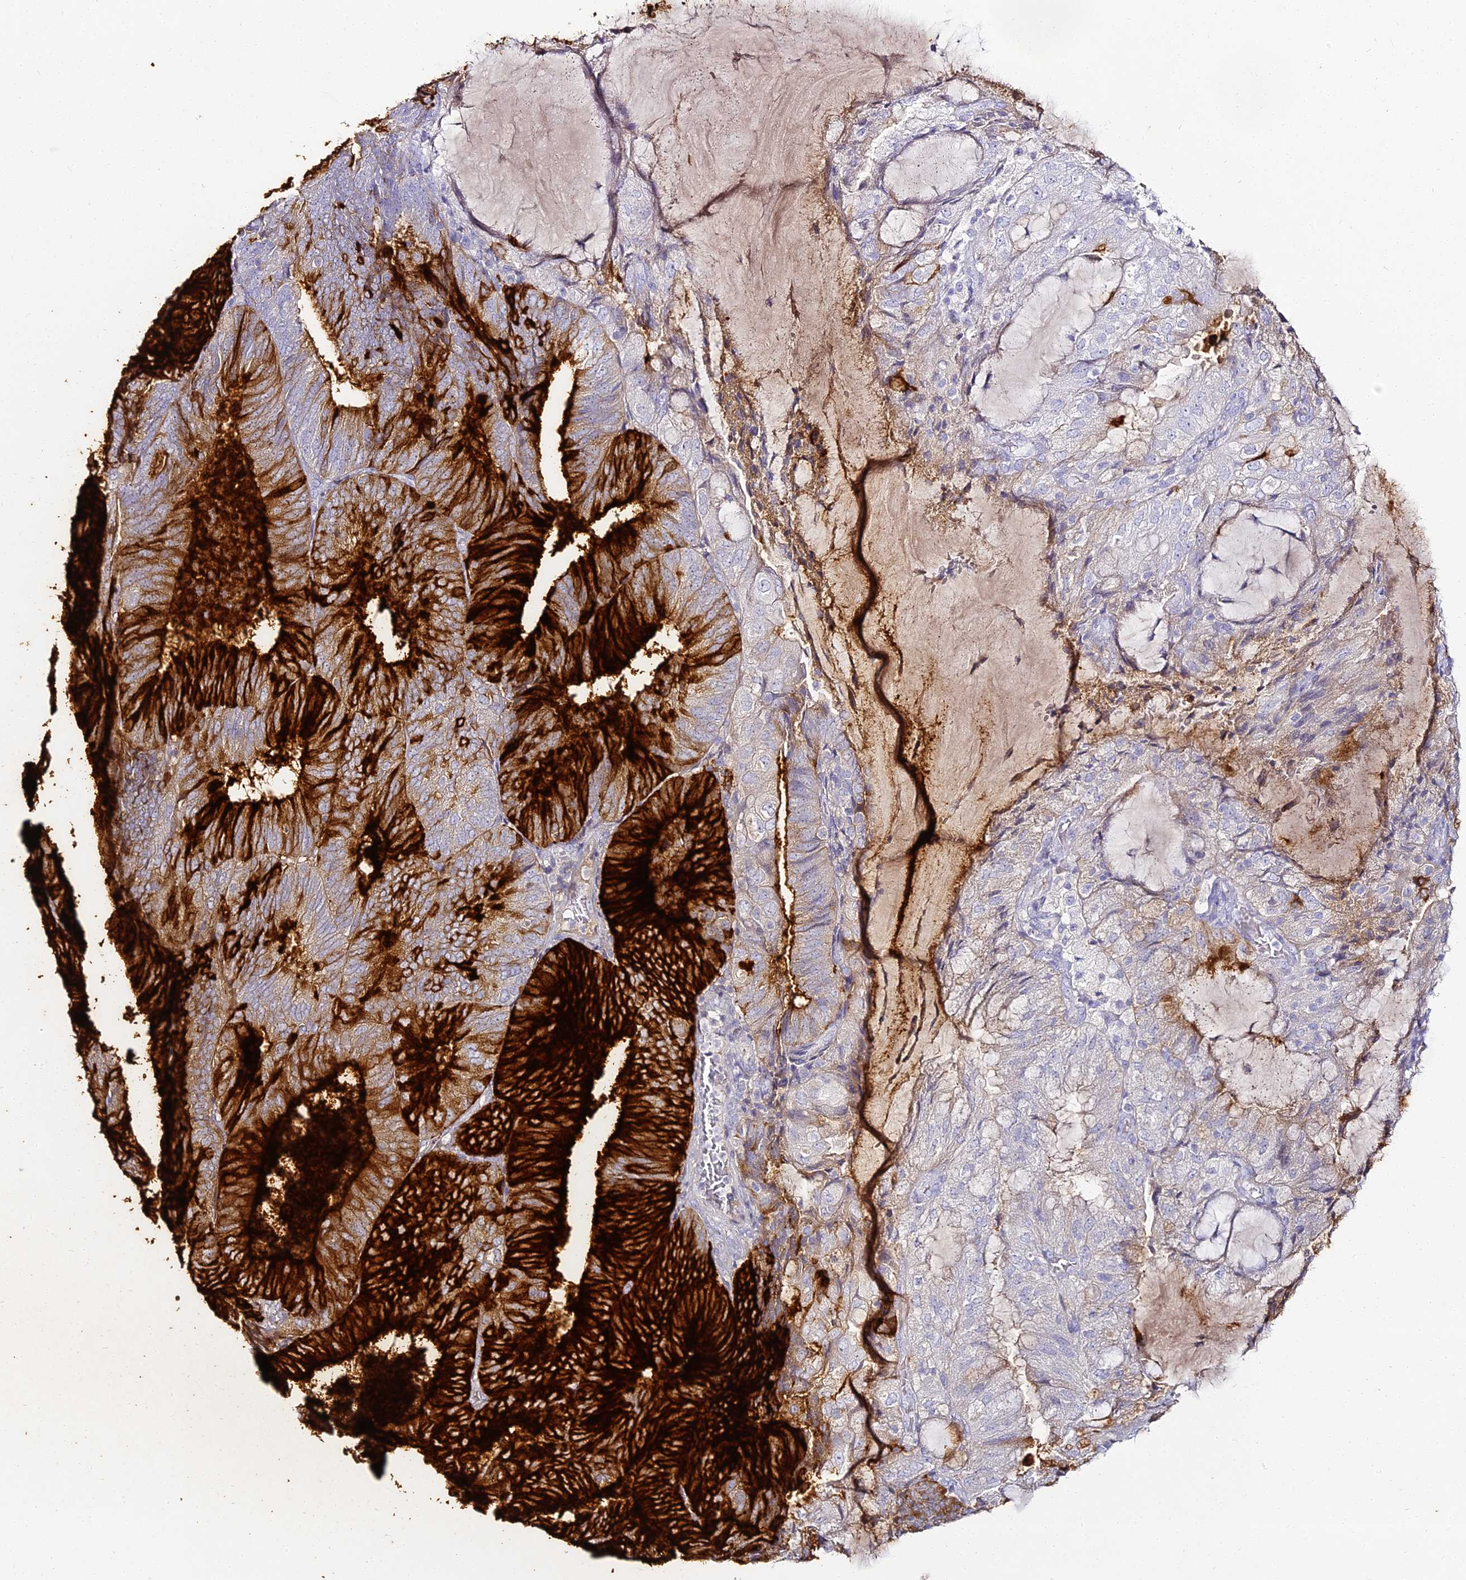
{"staining": {"intensity": "strong", "quantity": "<25%", "location": "cytoplasmic/membranous"}, "tissue": "endometrial cancer", "cell_type": "Tumor cells", "image_type": "cancer", "snomed": [{"axis": "morphology", "description": "Adenocarcinoma, NOS"}, {"axis": "topography", "description": "Endometrium"}], "caption": "Endometrial cancer (adenocarcinoma) stained with a brown dye exhibits strong cytoplasmic/membranous positive positivity in about <25% of tumor cells.", "gene": "ALPG", "patient": {"sex": "female", "age": 81}}